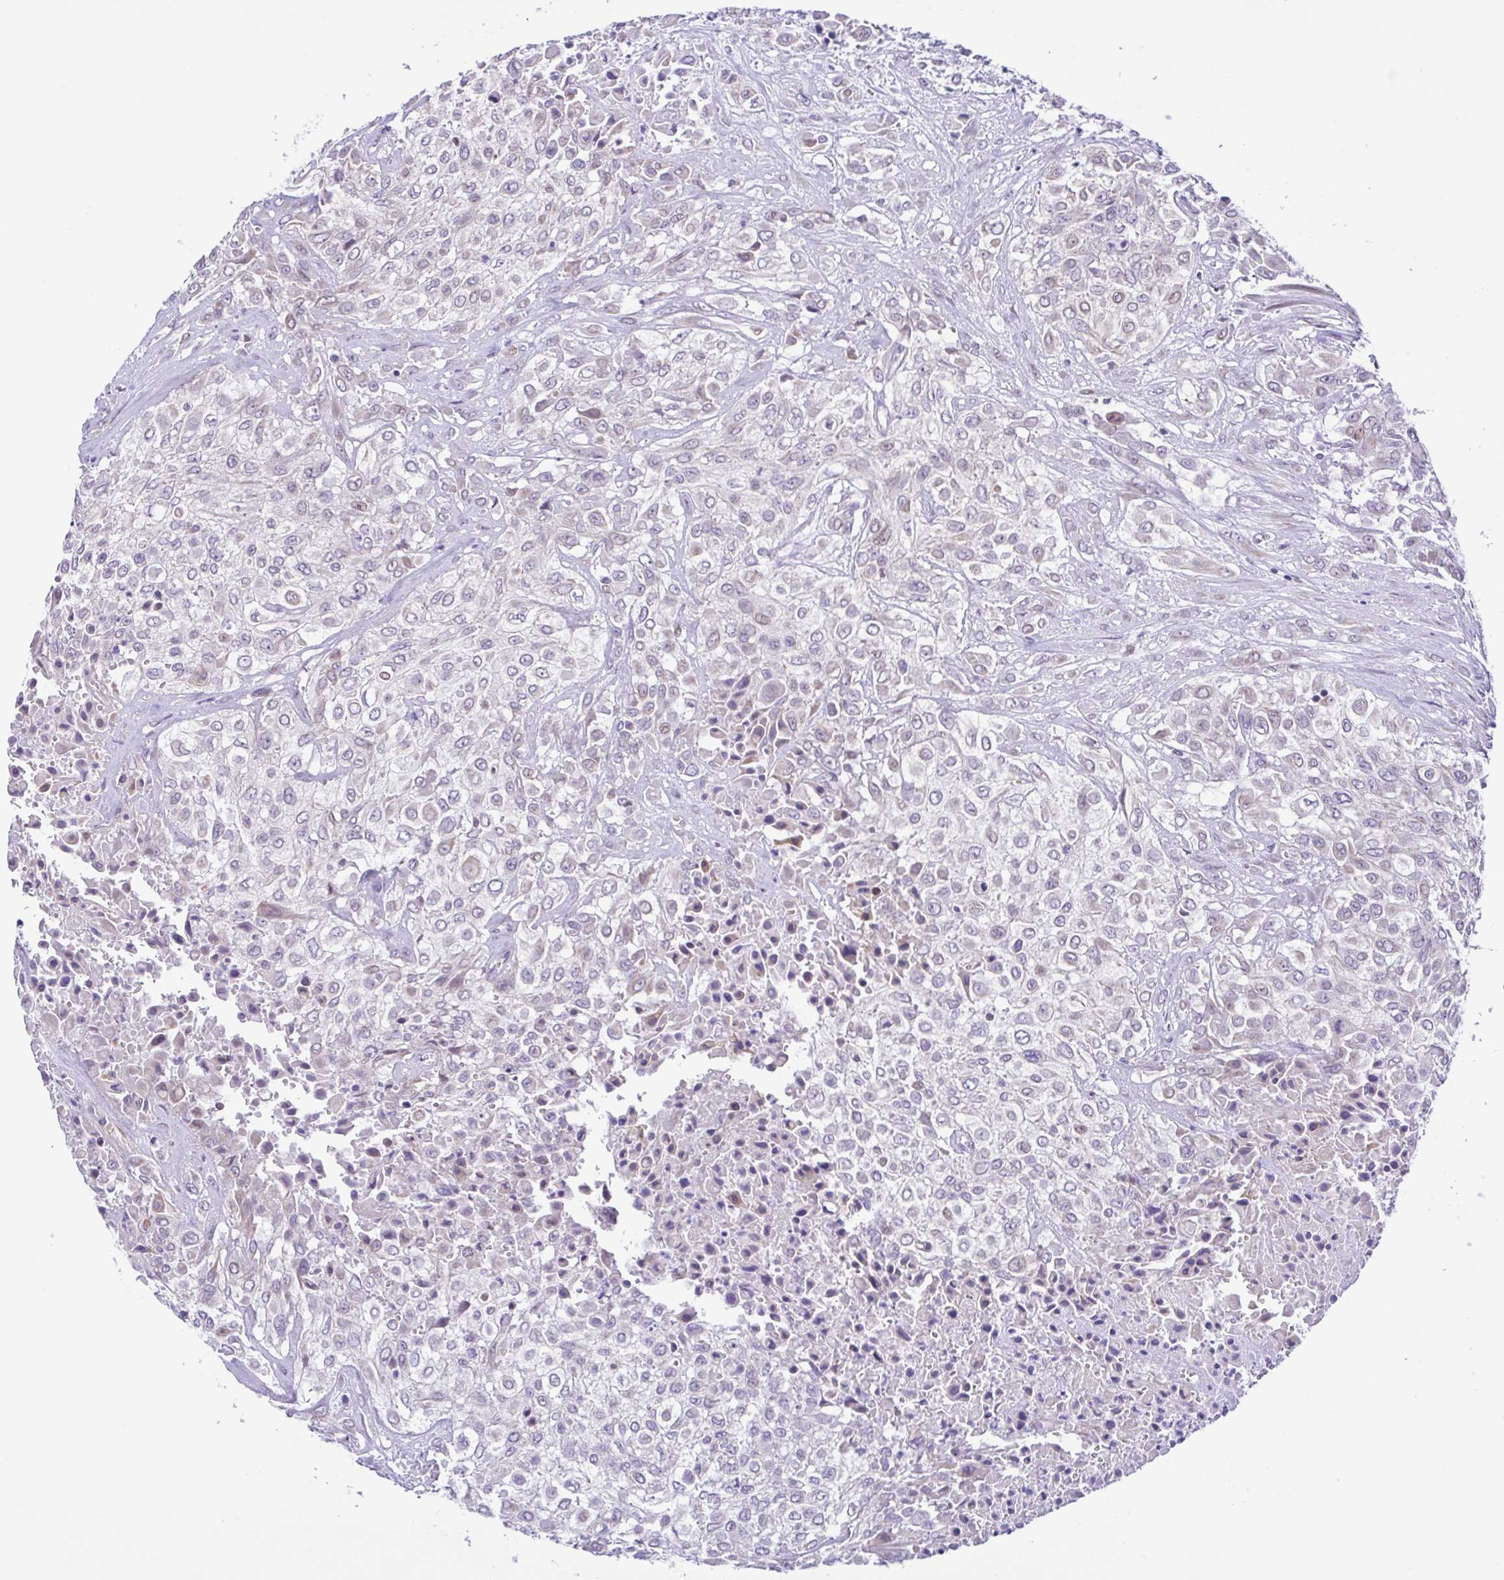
{"staining": {"intensity": "negative", "quantity": "none", "location": "none"}, "tissue": "urothelial cancer", "cell_type": "Tumor cells", "image_type": "cancer", "snomed": [{"axis": "morphology", "description": "Urothelial carcinoma, High grade"}, {"axis": "topography", "description": "Urinary bladder"}], "caption": "Immunohistochemical staining of human urothelial carcinoma (high-grade) demonstrates no significant positivity in tumor cells. (DAB immunohistochemistry, high magnification).", "gene": "TGM3", "patient": {"sex": "male", "age": 57}}